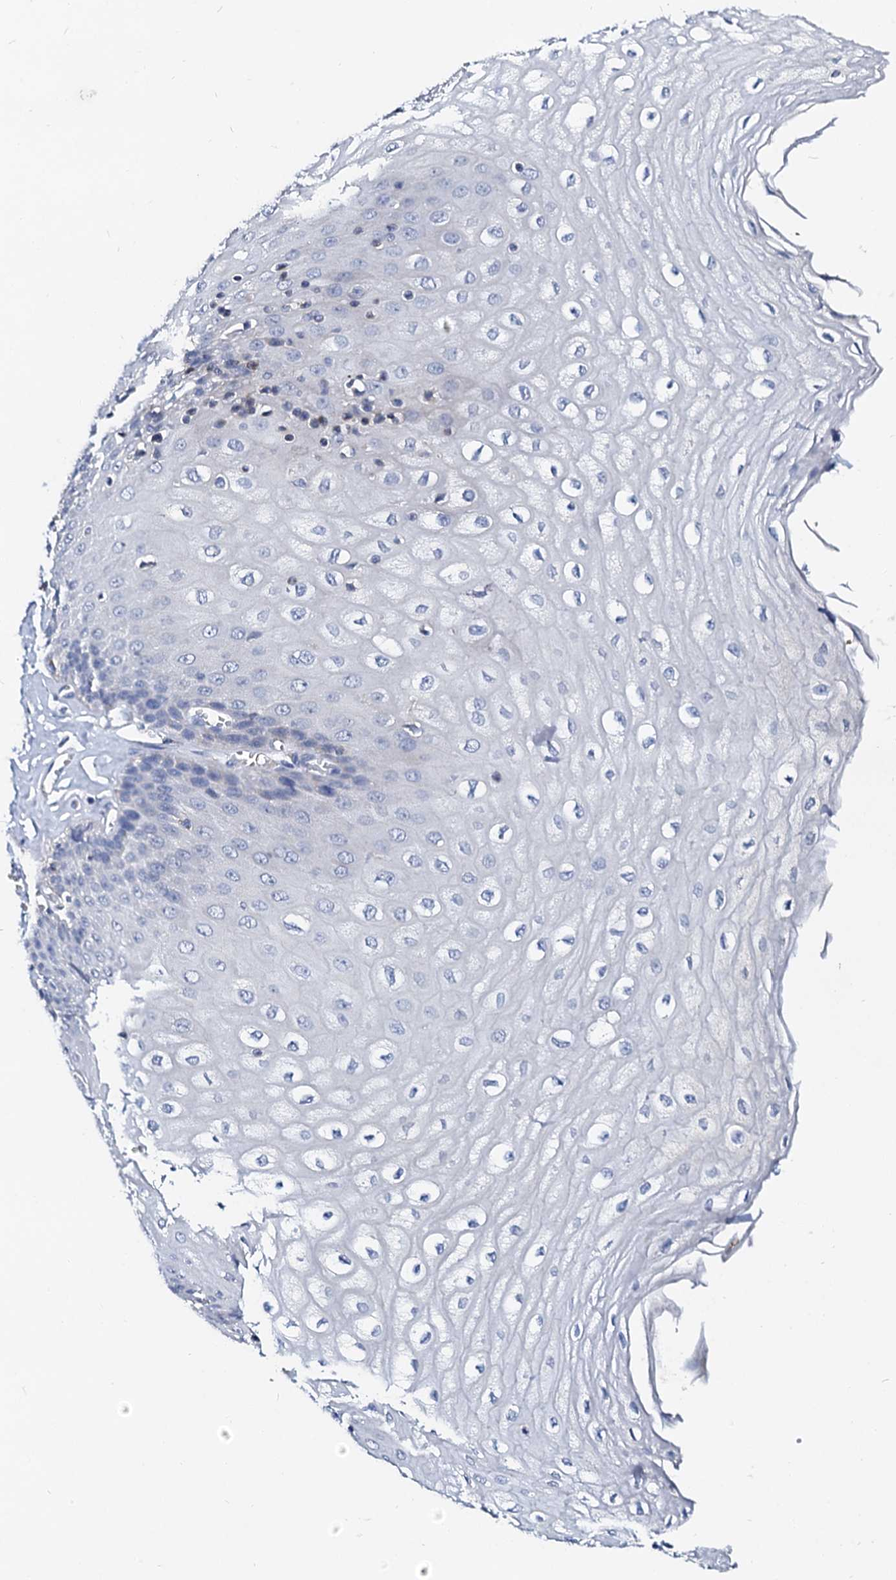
{"staining": {"intensity": "negative", "quantity": "none", "location": "none"}, "tissue": "esophagus", "cell_type": "Squamous epithelial cells", "image_type": "normal", "snomed": [{"axis": "morphology", "description": "Normal tissue, NOS"}, {"axis": "topography", "description": "Esophagus"}], "caption": "There is no significant expression in squamous epithelial cells of esophagus. Nuclei are stained in blue.", "gene": "RAB27A", "patient": {"sex": "male", "age": 60}}